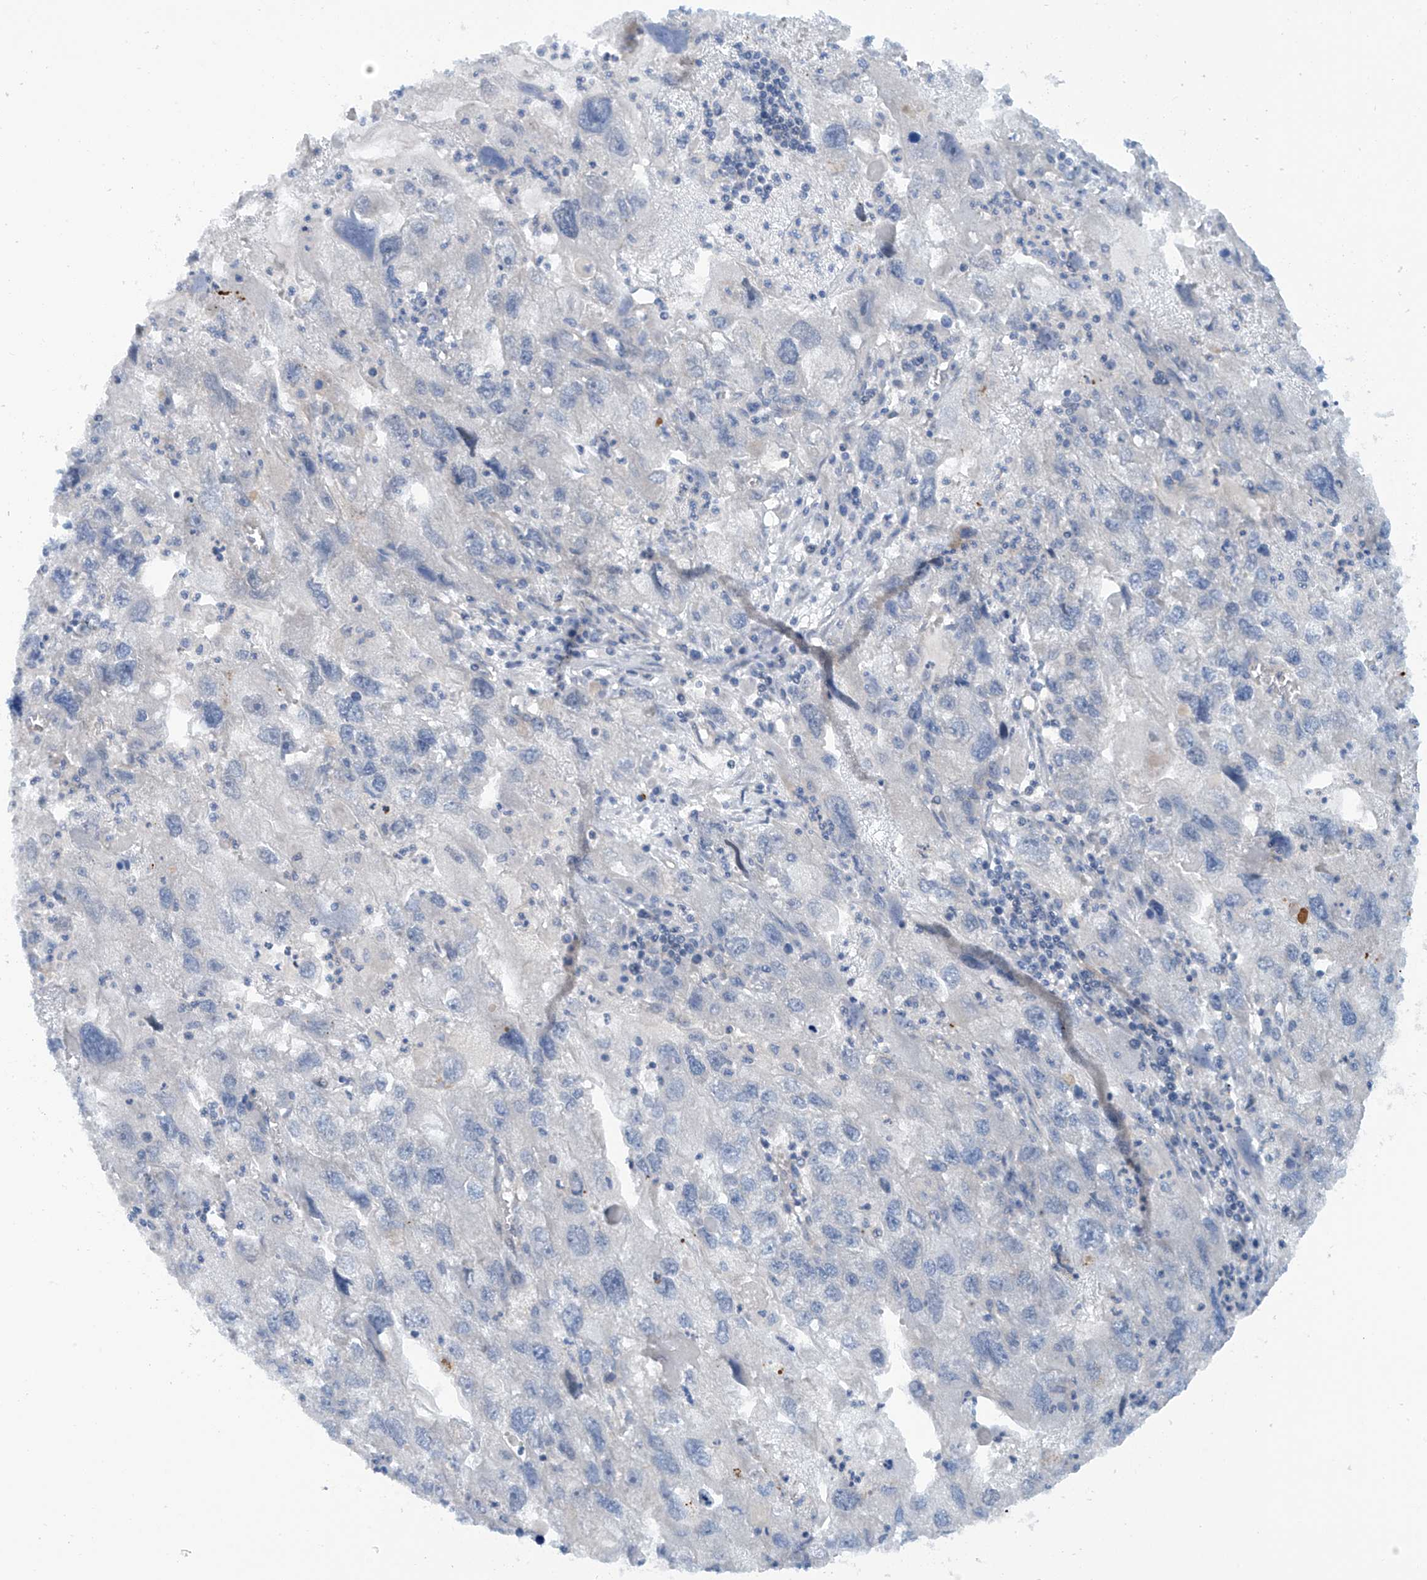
{"staining": {"intensity": "negative", "quantity": "none", "location": "none"}, "tissue": "endometrial cancer", "cell_type": "Tumor cells", "image_type": "cancer", "snomed": [{"axis": "morphology", "description": "Adenocarcinoma, NOS"}, {"axis": "topography", "description": "Endometrium"}], "caption": "Human adenocarcinoma (endometrial) stained for a protein using immunohistochemistry demonstrates no staining in tumor cells.", "gene": "FSD1L", "patient": {"sex": "female", "age": 49}}